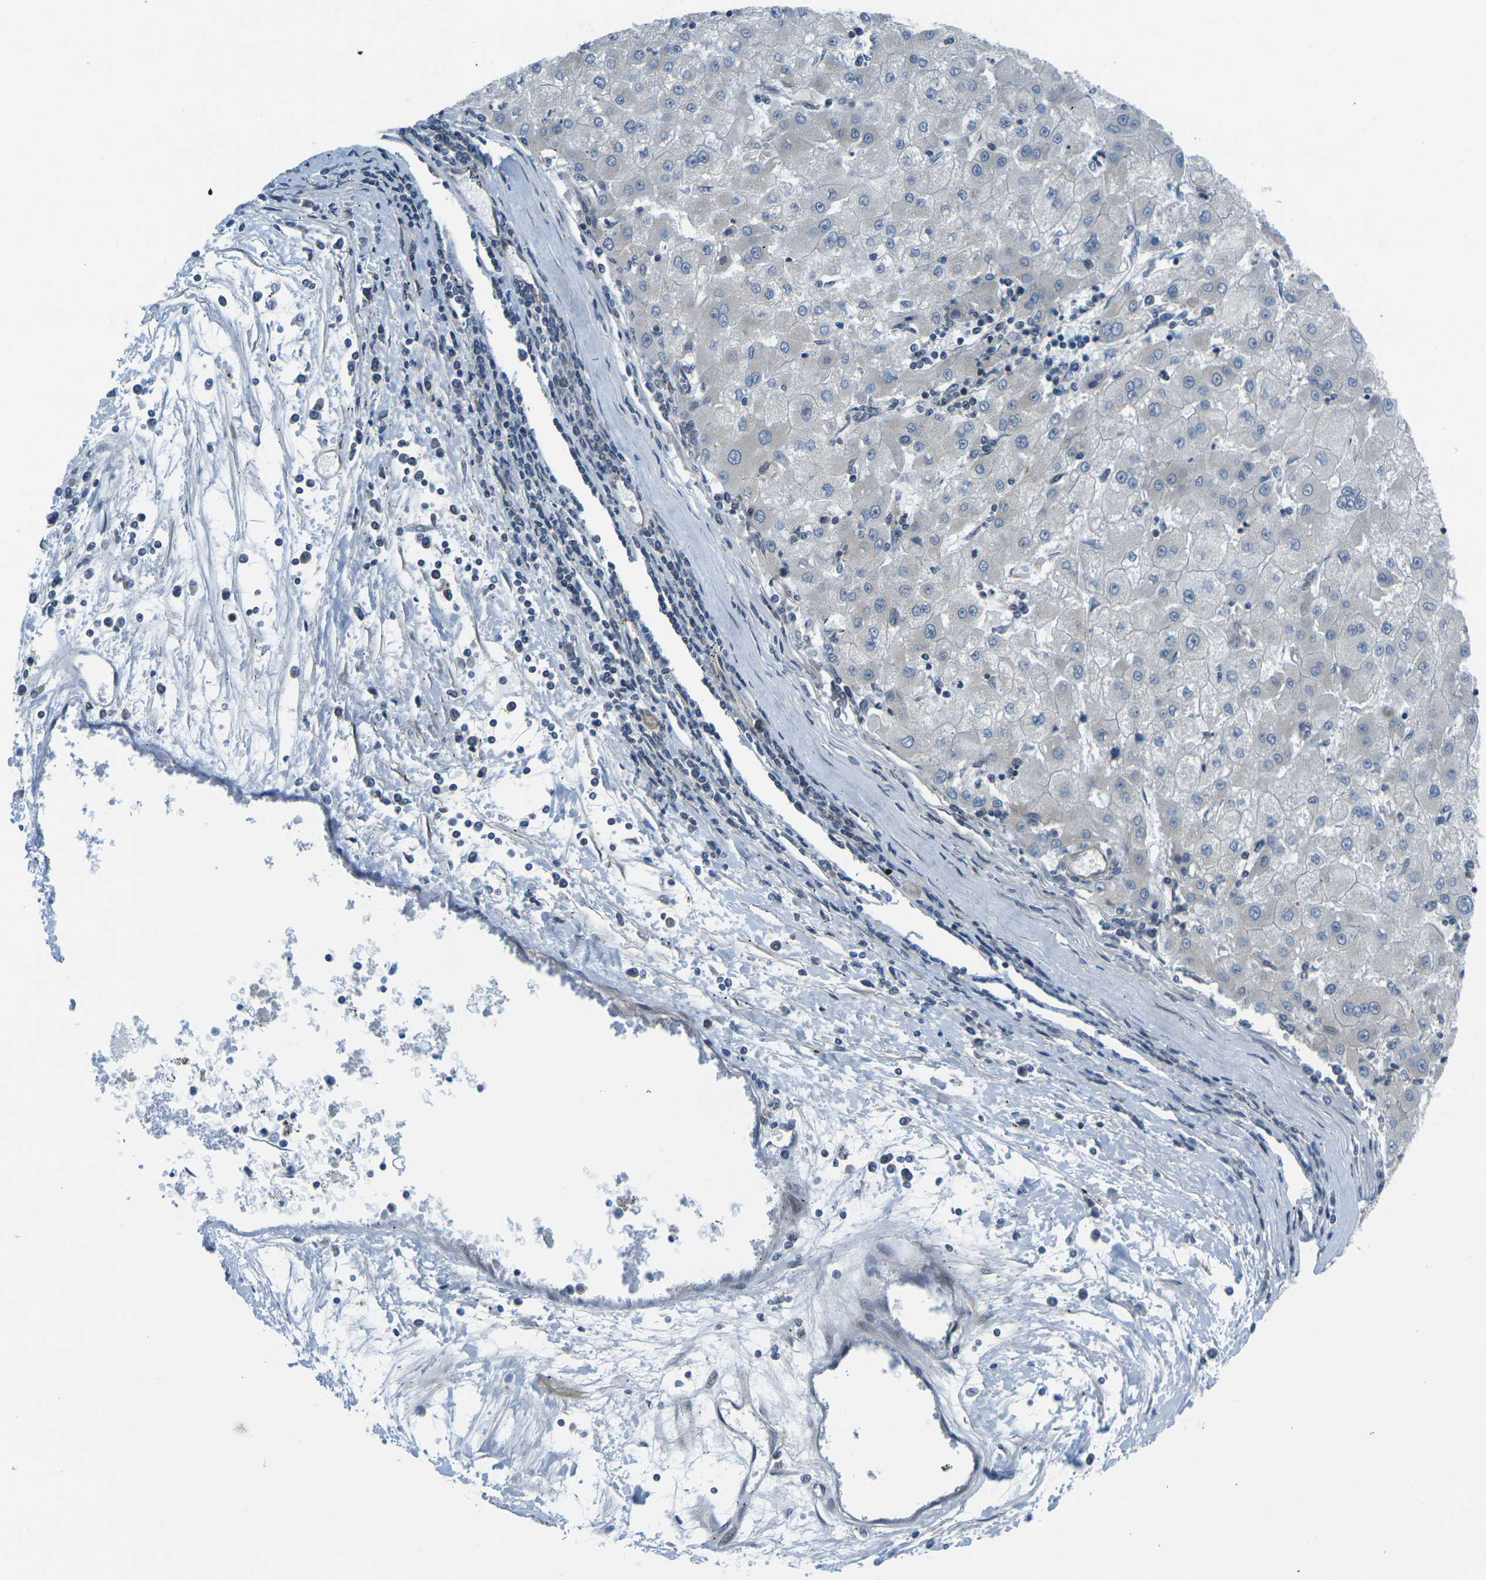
{"staining": {"intensity": "negative", "quantity": "none", "location": "none"}, "tissue": "liver cancer", "cell_type": "Tumor cells", "image_type": "cancer", "snomed": [{"axis": "morphology", "description": "Carcinoma, Hepatocellular, NOS"}, {"axis": "topography", "description": "Liver"}], "caption": "High magnification brightfield microscopy of liver cancer stained with DAB (brown) and counterstained with hematoxylin (blue): tumor cells show no significant staining. (DAB immunohistochemistry (IHC) visualized using brightfield microscopy, high magnification).", "gene": "KCTD10", "patient": {"sex": "male", "age": 72}}